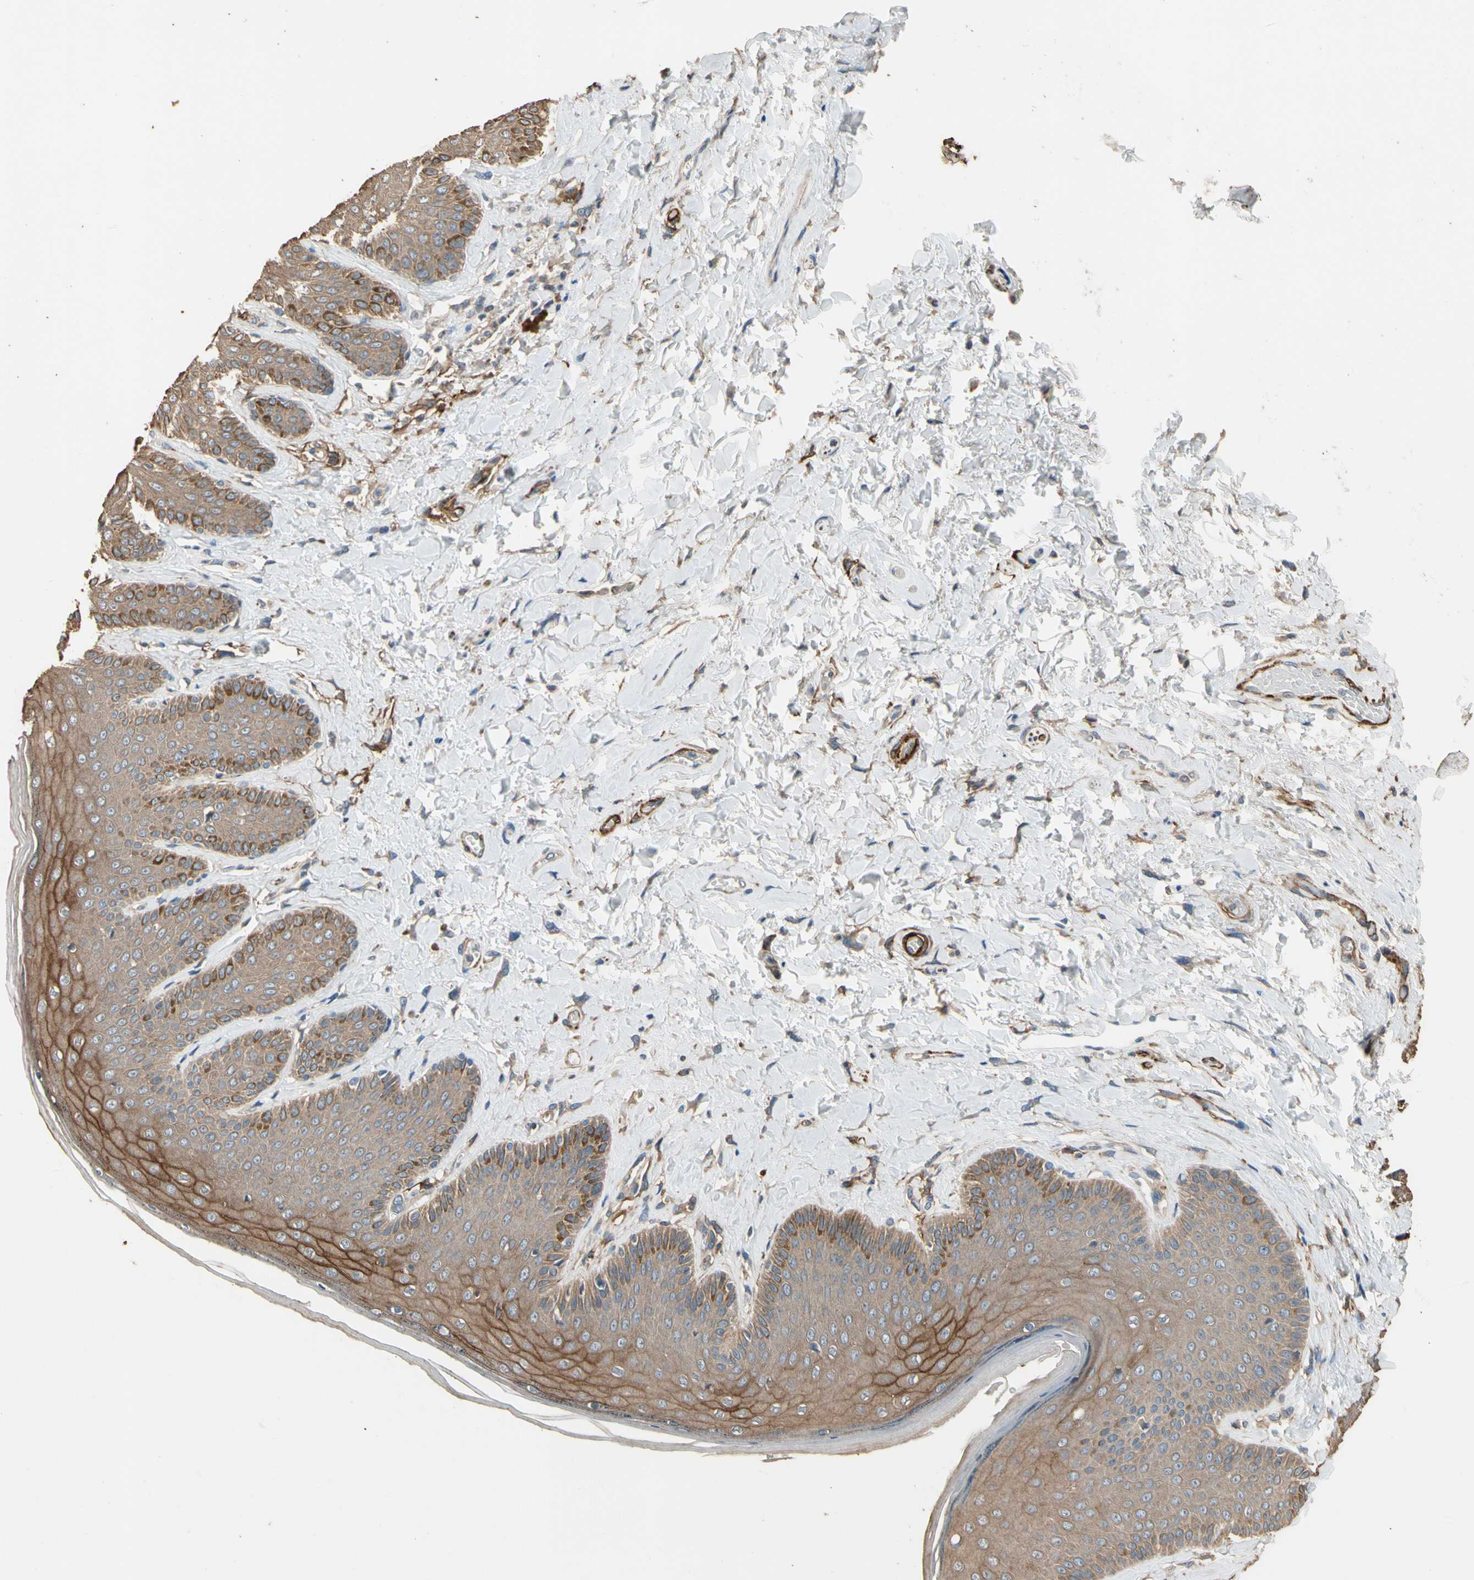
{"staining": {"intensity": "moderate", "quantity": ">75%", "location": "cytoplasmic/membranous"}, "tissue": "skin", "cell_type": "Epidermal cells", "image_type": "normal", "snomed": [{"axis": "morphology", "description": "Normal tissue, NOS"}, {"axis": "topography", "description": "Anal"}], "caption": "Brown immunohistochemical staining in normal human skin demonstrates moderate cytoplasmic/membranous positivity in about >75% of epidermal cells. The staining was performed using DAB (3,3'-diaminobenzidine), with brown indicating positive protein expression. Nuclei are stained blue with hematoxylin.", "gene": "SUSD2", "patient": {"sex": "male", "age": 69}}